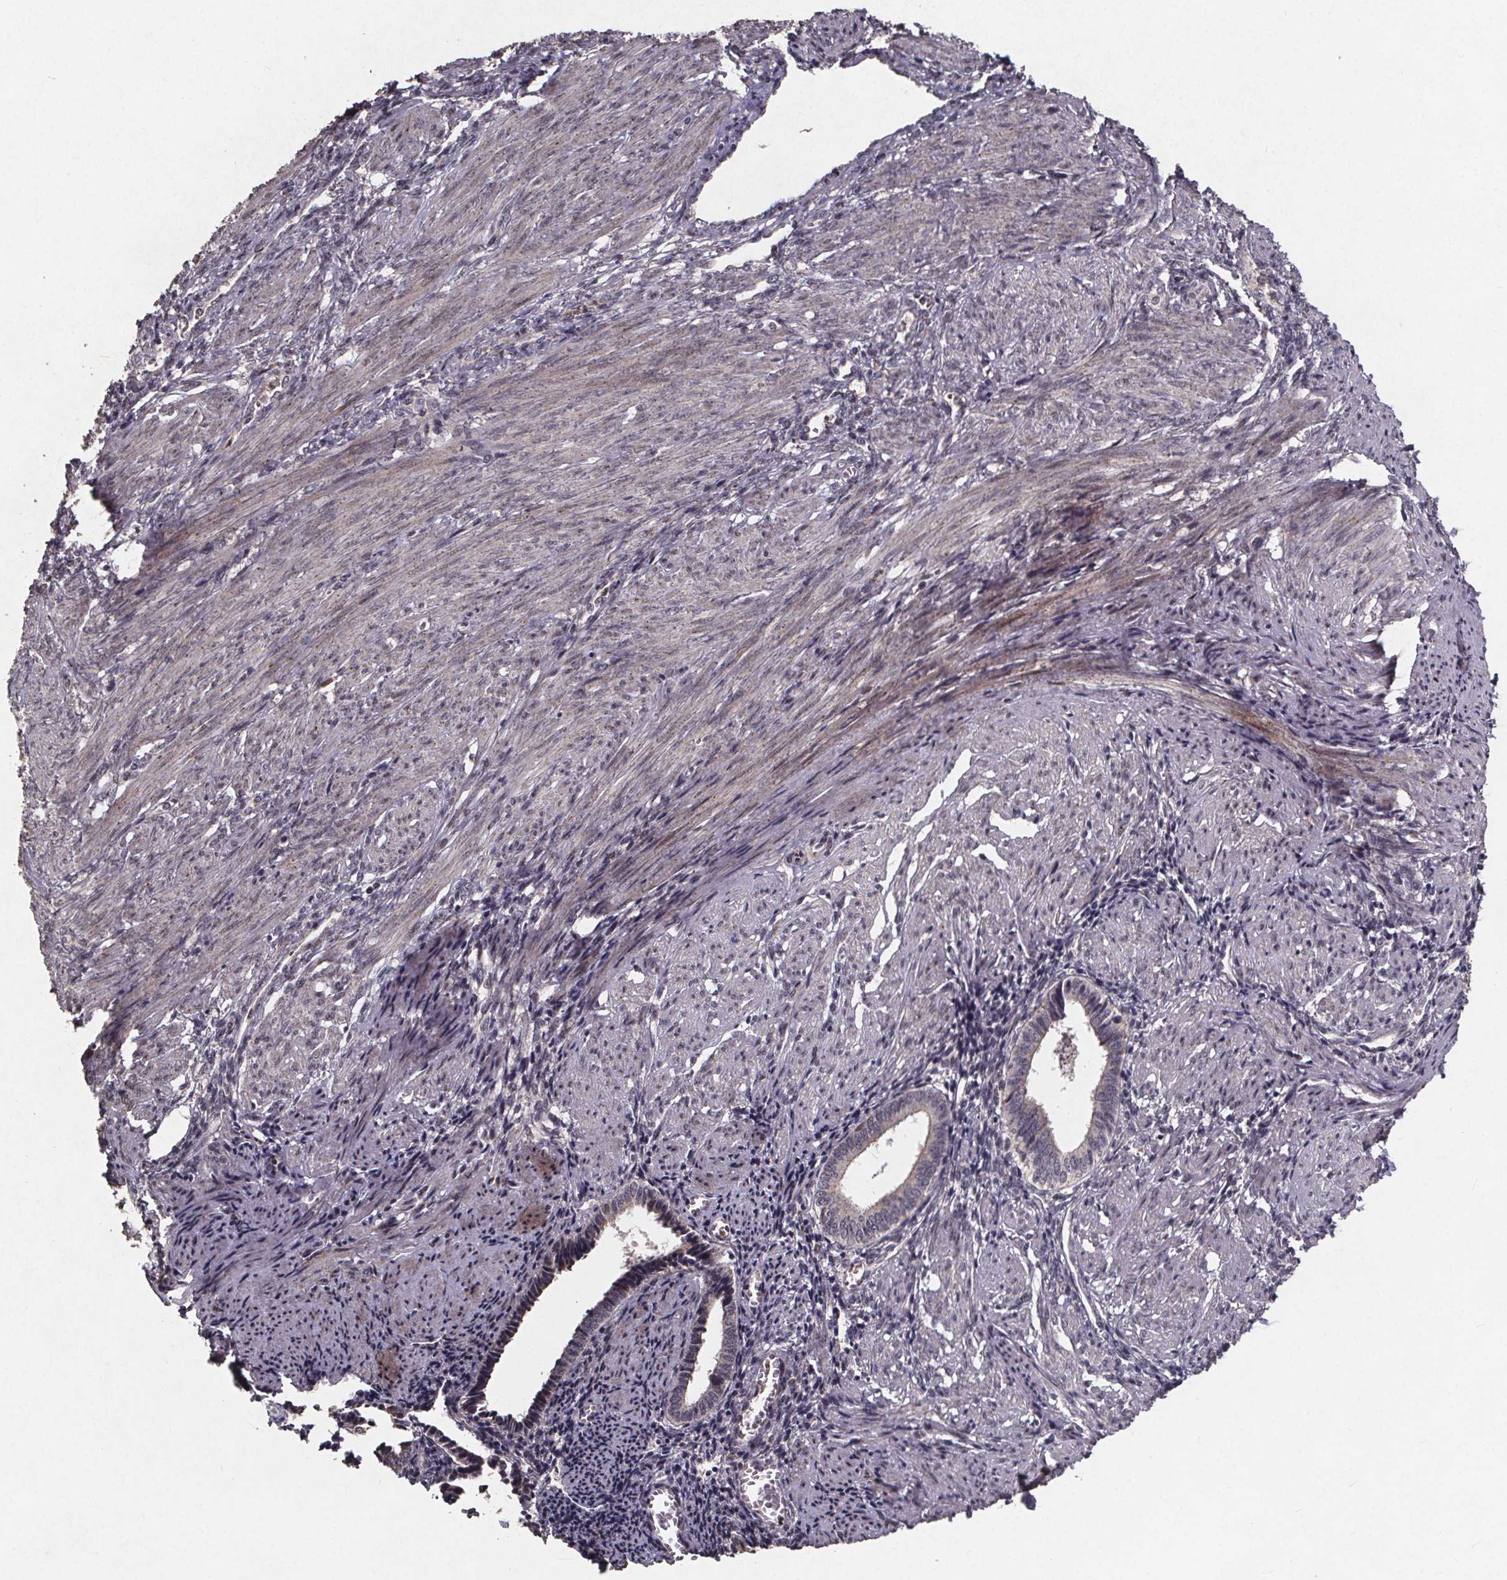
{"staining": {"intensity": "negative", "quantity": "none", "location": "none"}, "tissue": "endometrium", "cell_type": "Cells in endometrial stroma", "image_type": "normal", "snomed": [{"axis": "morphology", "description": "Normal tissue, NOS"}, {"axis": "topography", "description": "Endometrium"}], "caption": "This image is of normal endometrium stained with immunohistochemistry to label a protein in brown with the nuclei are counter-stained blue. There is no staining in cells in endometrial stroma. Nuclei are stained in blue.", "gene": "GPX3", "patient": {"sex": "female", "age": 42}}